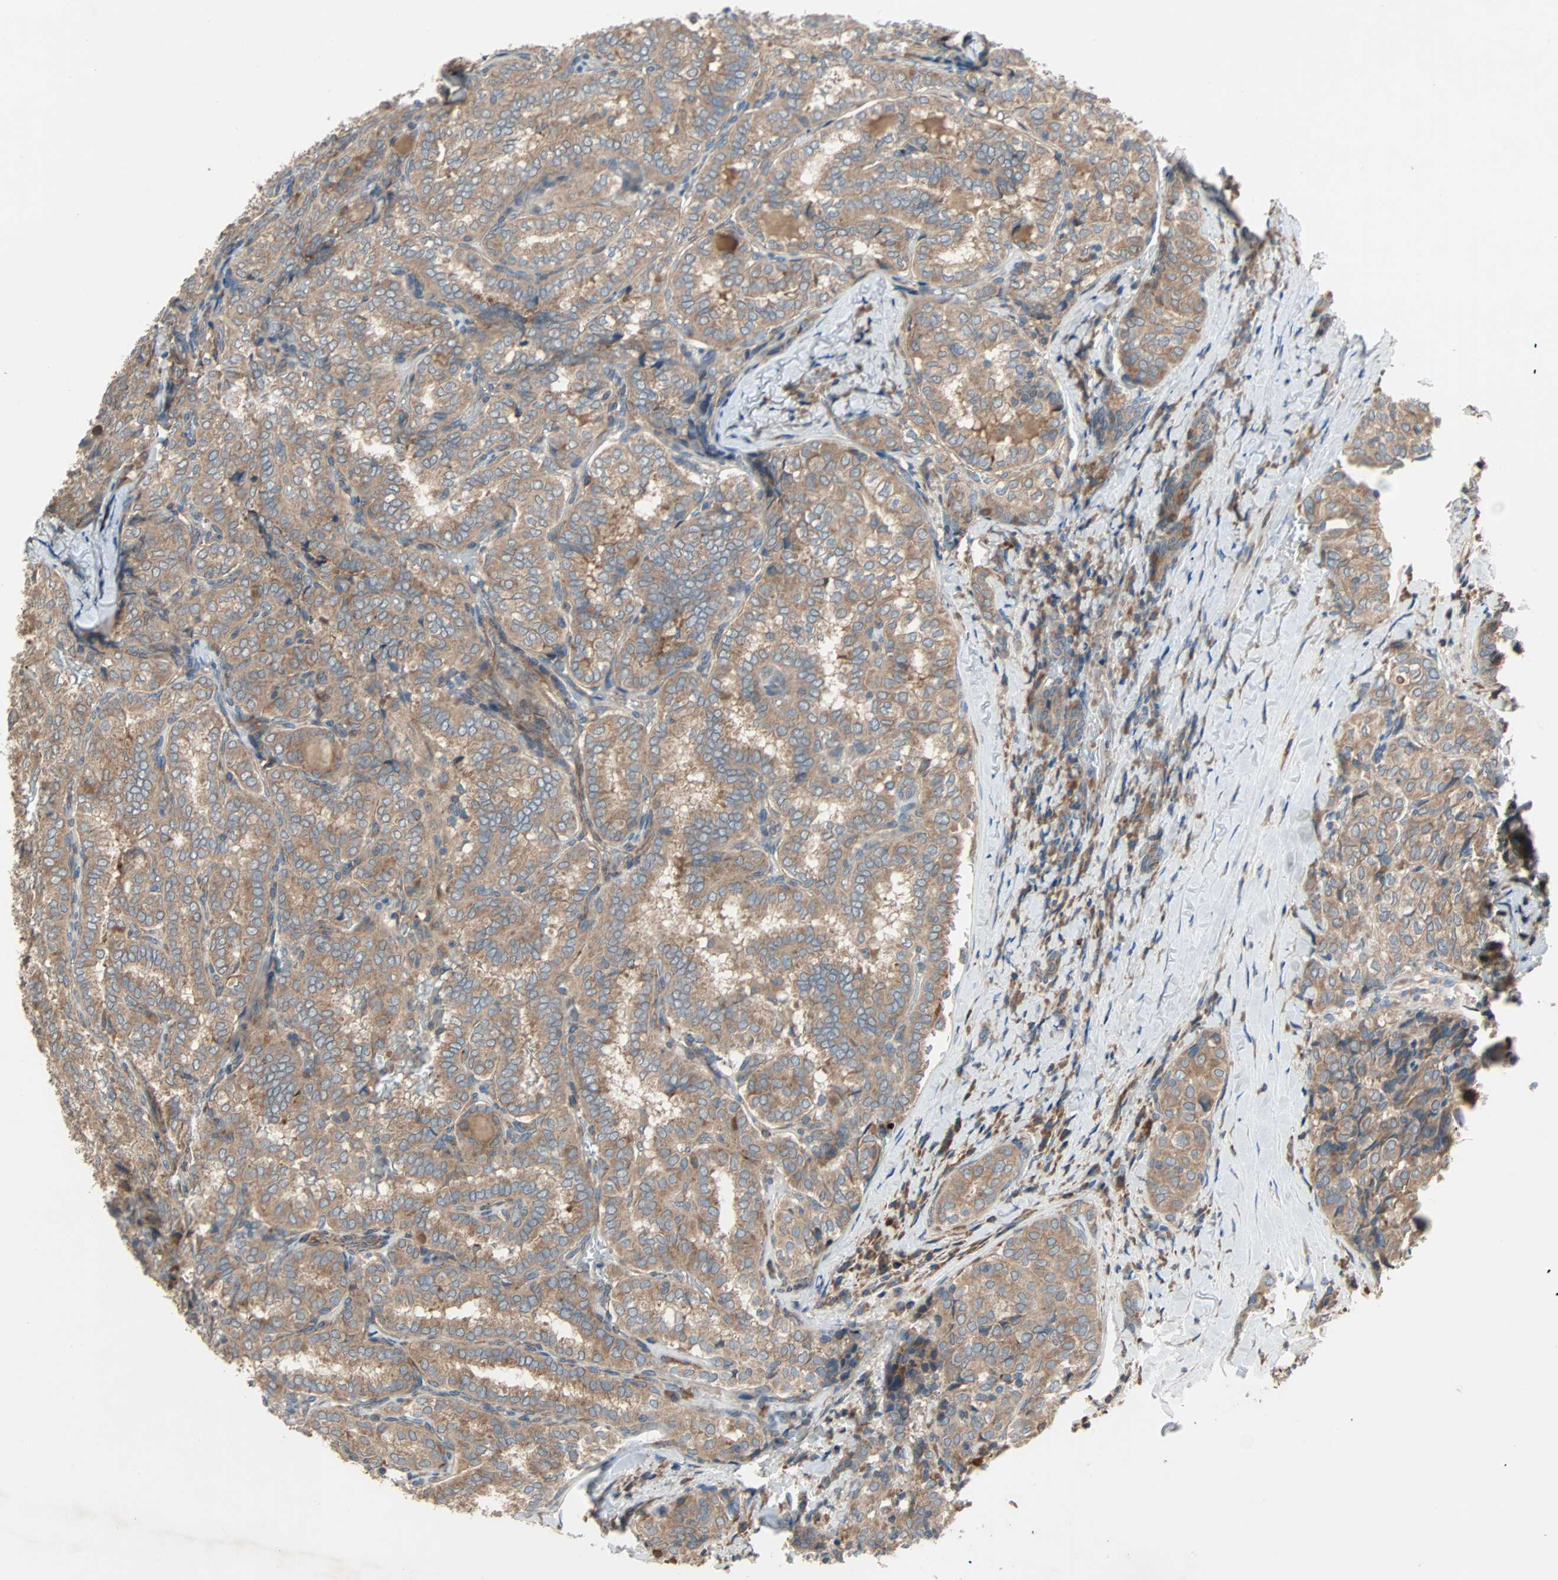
{"staining": {"intensity": "moderate", "quantity": ">75%", "location": "cytoplasmic/membranous"}, "tissue": "thyroid cancer", "cell_type": "Tumor cells", "image_type": "cancer", "snomed": [{"axis": "morphology", "description": "Normal tissue, NOS"}, {"axis": "morphology", "description": "Papillary adenocarcinoma, NOS"}, {"axis": "topography", "description": "Thyroid gland"}], "caption": "IHC staining of thyroid cancer, which shows medium levels of moderate cytoplasmic/membranous staining in about >75% of tumor cells indicating moderate cytoplasmic/membranous protein staining. The staining was performed using DAB (3,3'-diaminobenzidine) (brown) for protein detection and nuclei were counterstained in hematoxylin (blue).", "gene": "XYLT1", "patient": {"sex": "female", "age": 30}}